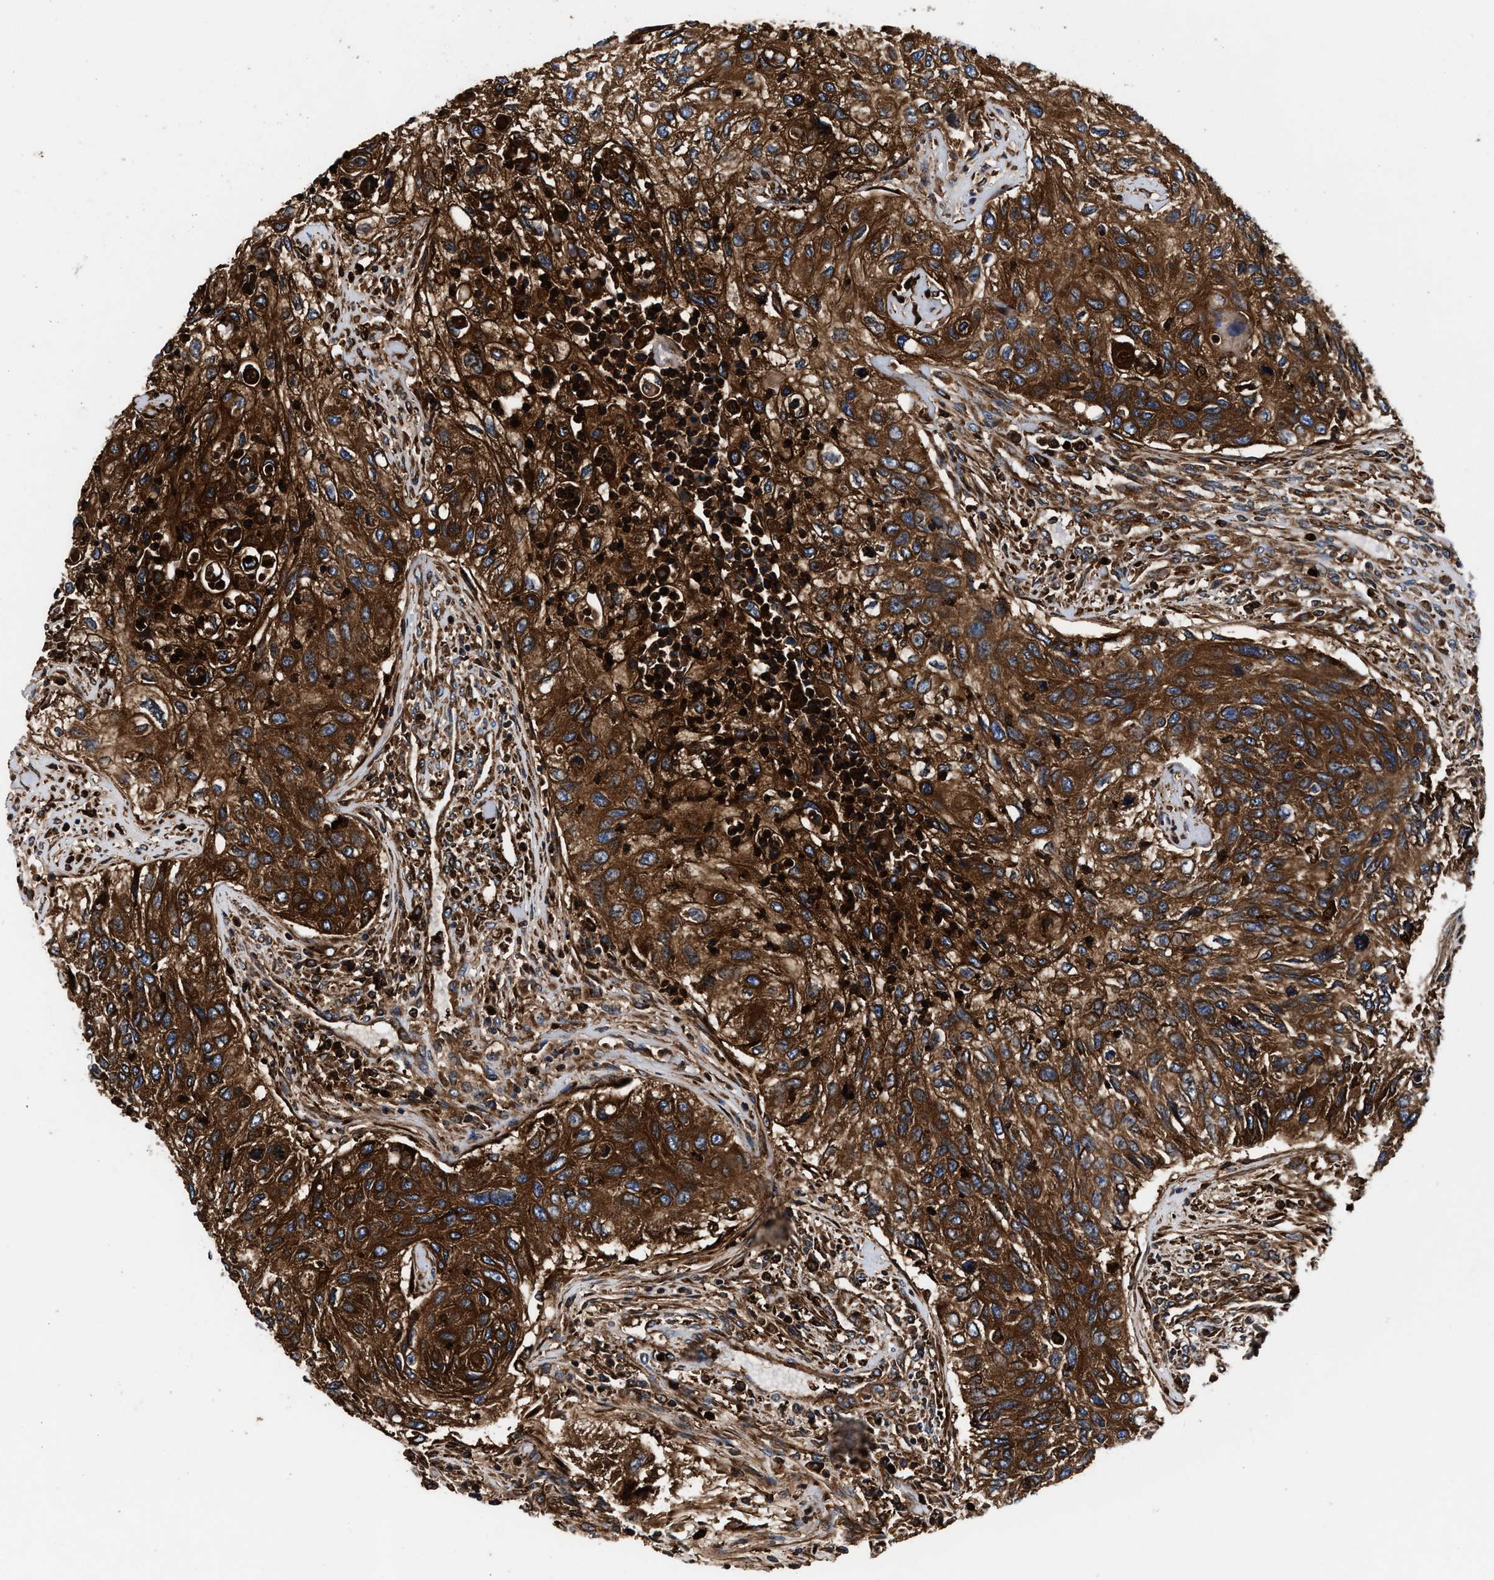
{"staining": {"intensity": "strong", "quantity": ">75%", "location": "cytoplasmic/membranous"}, "tissue": "urothelial cancer", "cell_type": "Tumor cells", "image_type": "cancer", "snomed": [{"axis": "morphology", "description": "Urothelial carcinoma, High grade"}, {"axis": "topography", "description": "Urinary bladder"}], "caption": "Immunohistochemistry histopathology image of urothelial cancer stained for a protein (brown), which displays high levels of strong cytoplasmic/membranous staining in approximately >75% of tumor cells.", "gene": "KYAT1", "patient": {"sex": "female", "age": 60}}